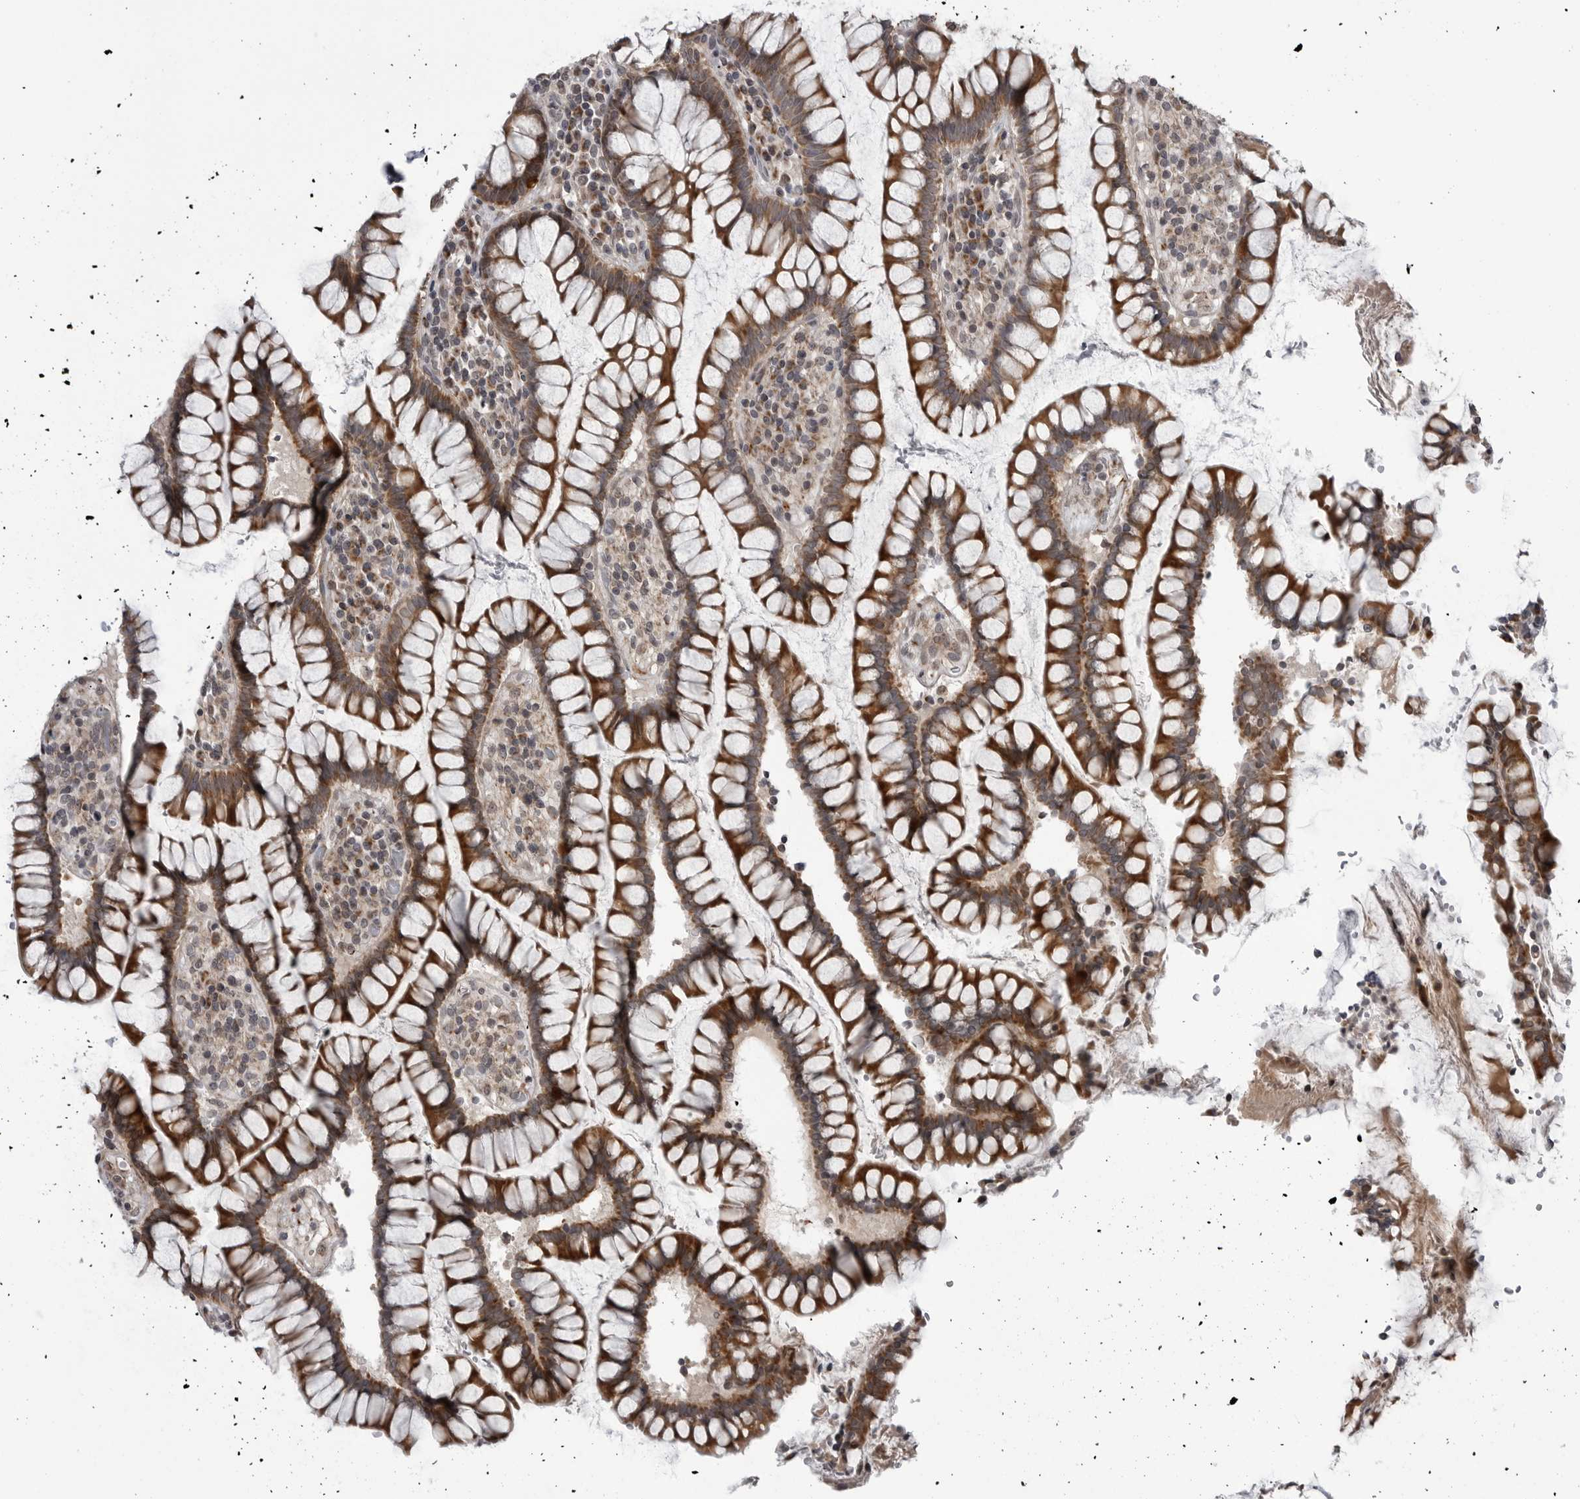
{"staining": {"intensity": "weak", "quantity": "25%-75%", "location": "cytoplasmic/membranous"}, "tissue": "colon", "cell_type": "Endothelial cells", "image_type": "normal", "snomed": [{"axis": "morphology", "description": "Normal tissue, NOS"}, {"axis": "topography", "description": "Colon"}], "caption": "Endothelial cells reveal weak cytoplasmic/membranous positivity in about 25%-75% of cells in unremarkable colon.", "gene": "FAAP100", "patient": {"sex": "female", "age": 79}}